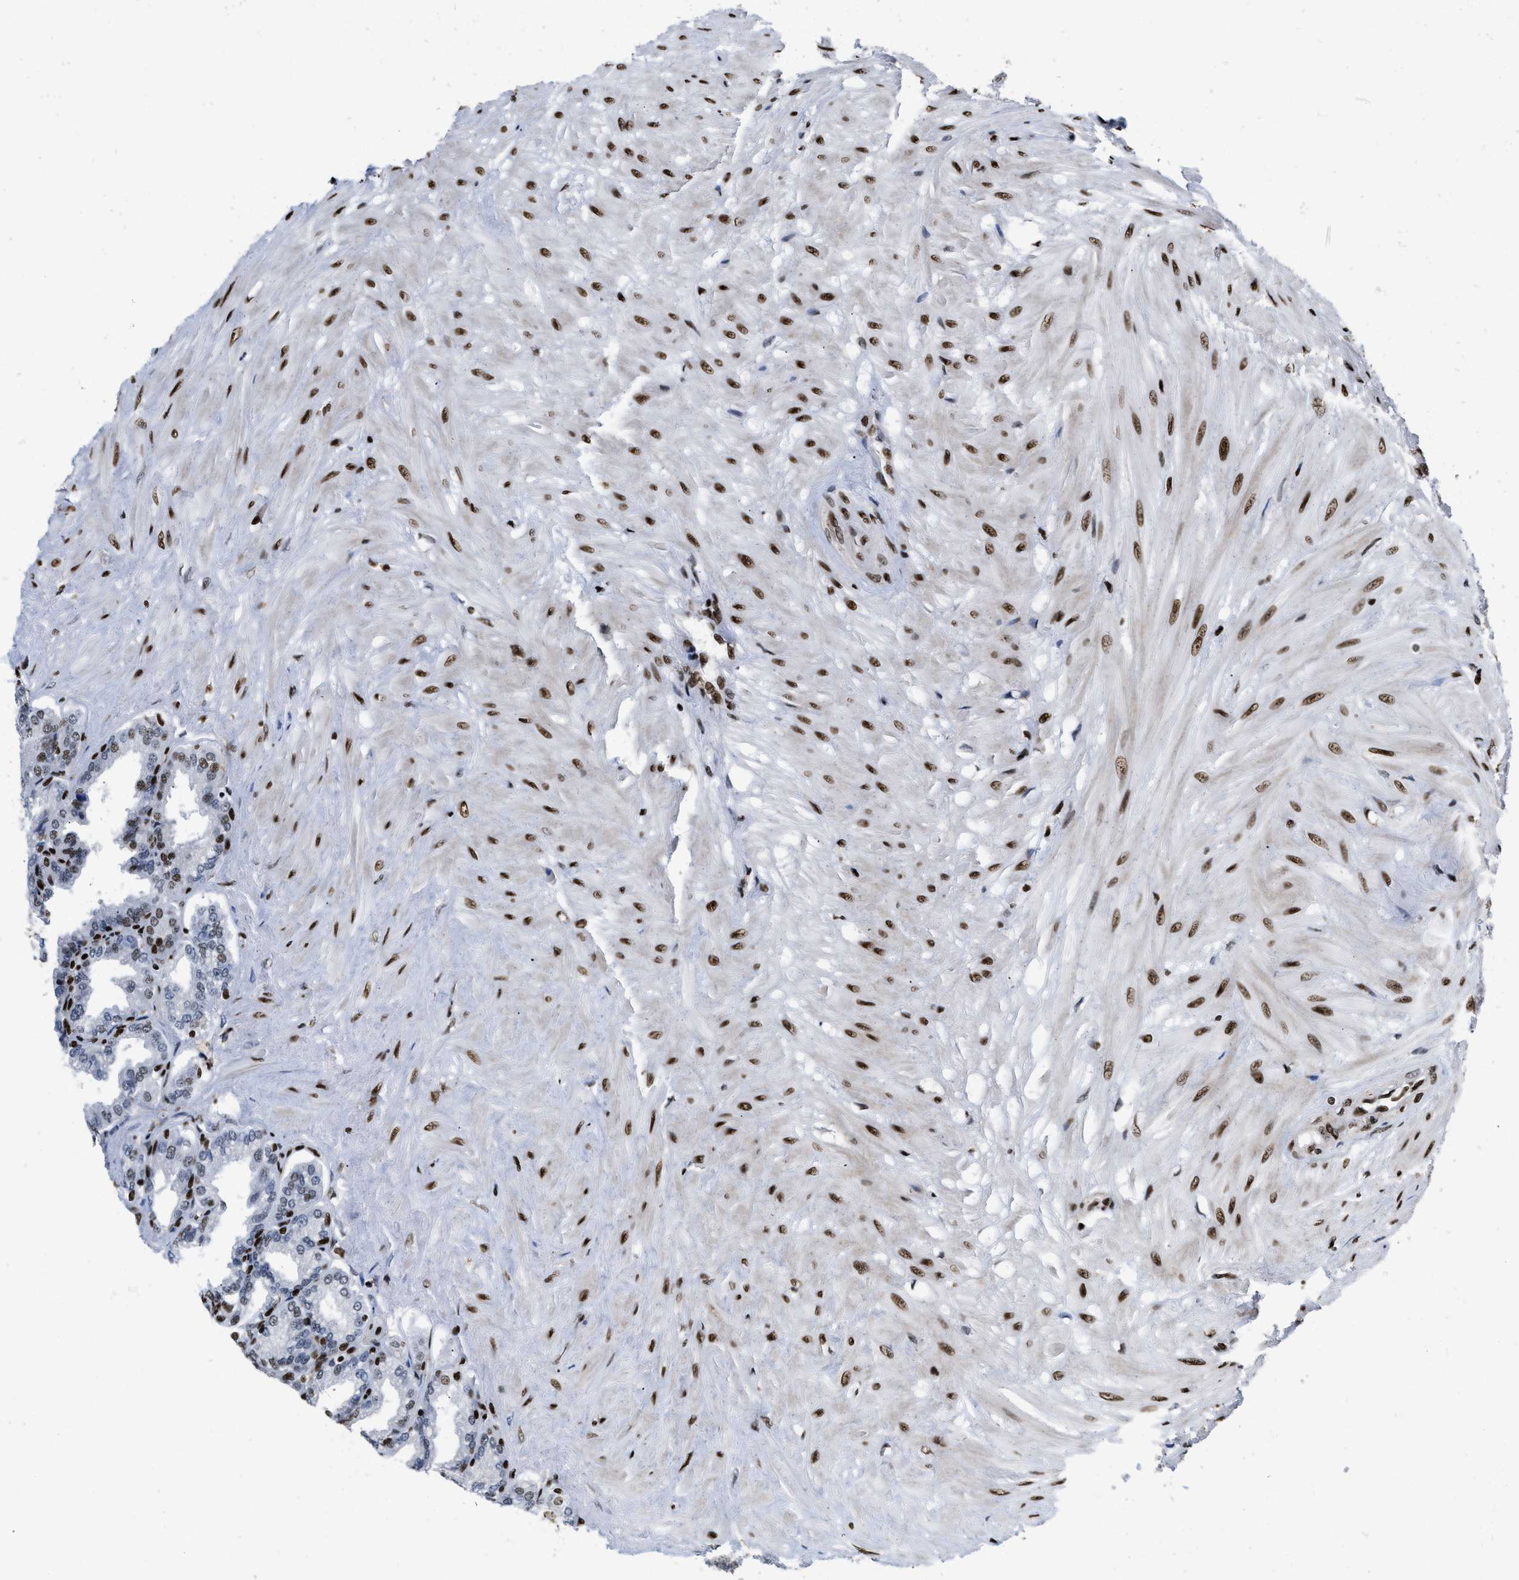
{"staining": {"intensity": "strong", "quantity": "25%-75%", "location": "nuclear"}, "tissue": "seminal vesicle", "cell_type": "Glandular cells", "image_type": "normal", "snomed": [{"axis": "morphology", "description": "Normal tissue, NOS"}, {"axis": "topography", "description": "Seminal veicle"}], "caption": "Immunohistochemistry image of unremarkable seminal vesicle: human seminal vesicle stained using immunohistochemistry (IHC) displays high levels of strong protein expression localized specifically in the nuclear of glandular cells, appearing as a nuclear brown color.", "gene": "CREB1", "patient": {"sex": "male", "age": 46}}